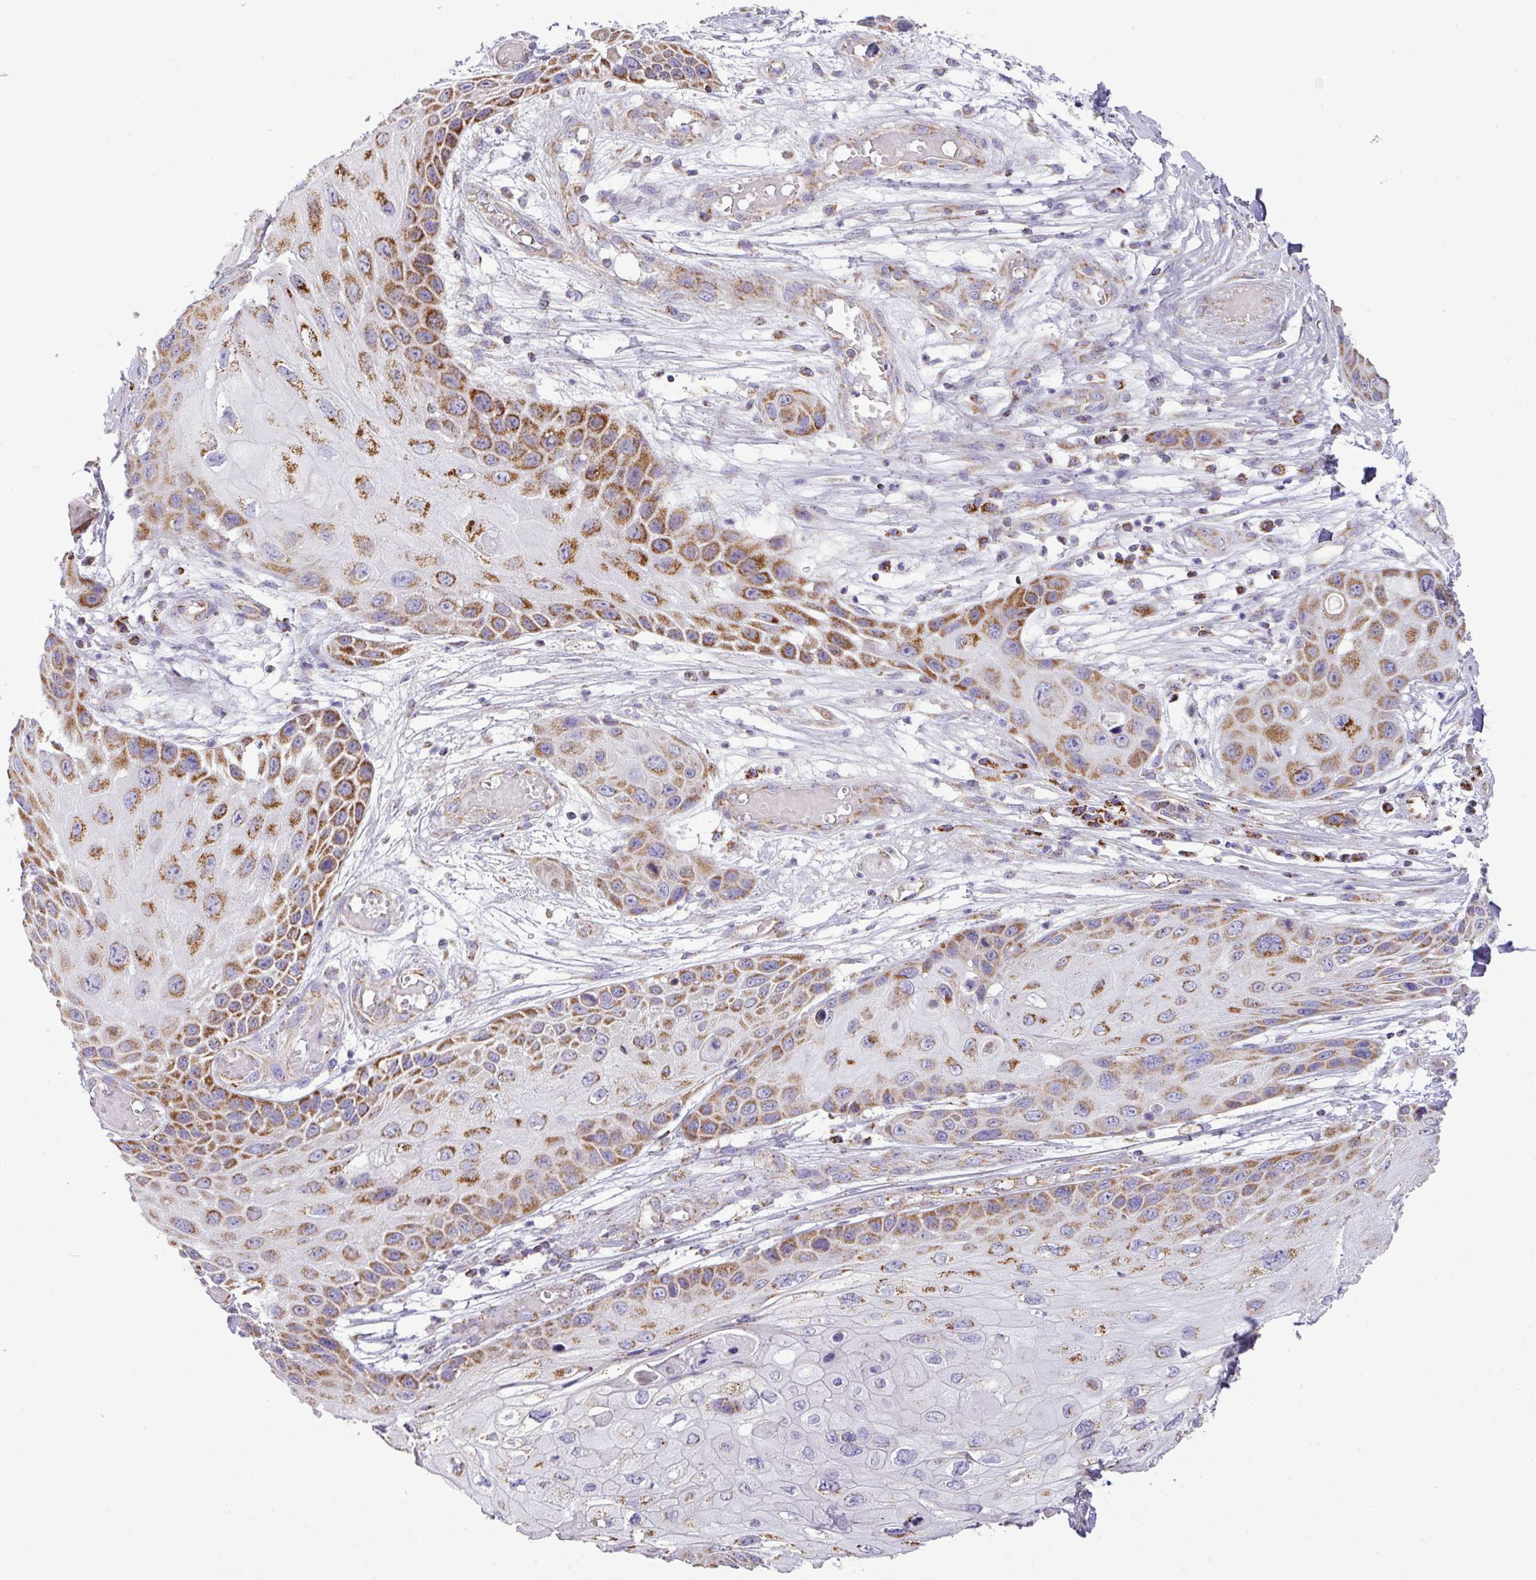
{"staining": {"intensity": "strong", "quantity": "25%-75%", "location": "cytoplasmic/membranous"}, "tissue": "skin cancer", "cell_type": "Tumor cells", "image_type": "cancer", "snomed": [{"axis": "morphology", "description": "Squamous cell carcinoma, NOS"}, {"axis": "topography", "description": "Skin"}, {"axis": "topography", "description": "Vulva"}], "caption": "Human squamous cell carcinoma (skin) stained with a brown dye demonstrates strong cytoplasmic/membranous positive positivity in about 25%-75% of tumor cells.", "gene": "ZNF81", "patient": {"sex": "female", "age": 44}}